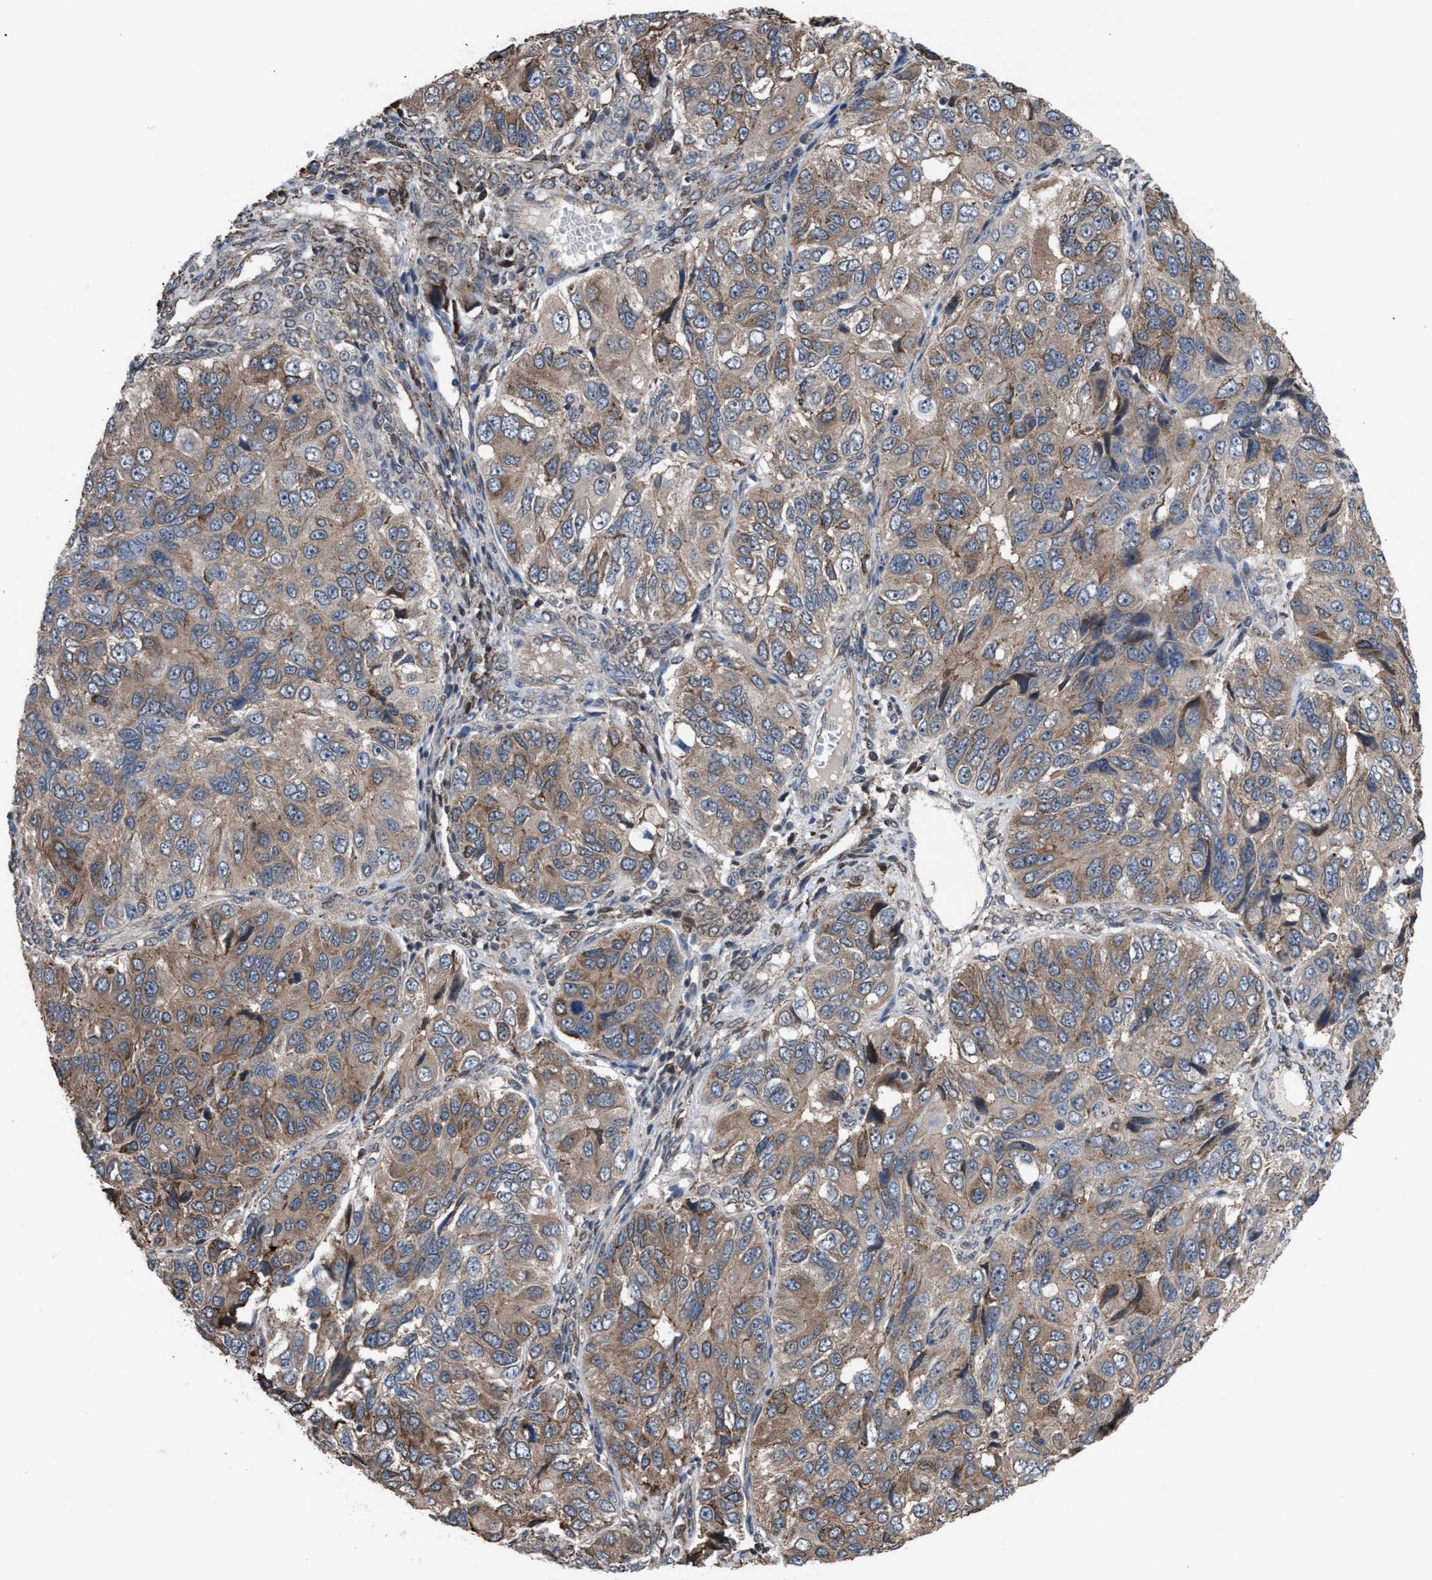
{"staining": {"intensity": "weak", "quantity": ">75%", "location": "cytoplasmic/membranous"}, "tissue": "ovarian cancer", "cell_type": "Tumor cells", "image_type": "cancer", "snomed": [{"axis": "morphology", "description": "Carcinoma, endometroid"}, {"axis": "topography", "description": "Ovary"}], "caption": "Protein staining demonstrates weak cytoplasmic/membranous staining in about >75% of tumor cells in ovarian endometroid carcinoma. Immunohistochemistry stains the protein in brown and the nuclei are stained blue.", "gene": "TP53BP2", "patient": {"sex": "female", "age": 51}}